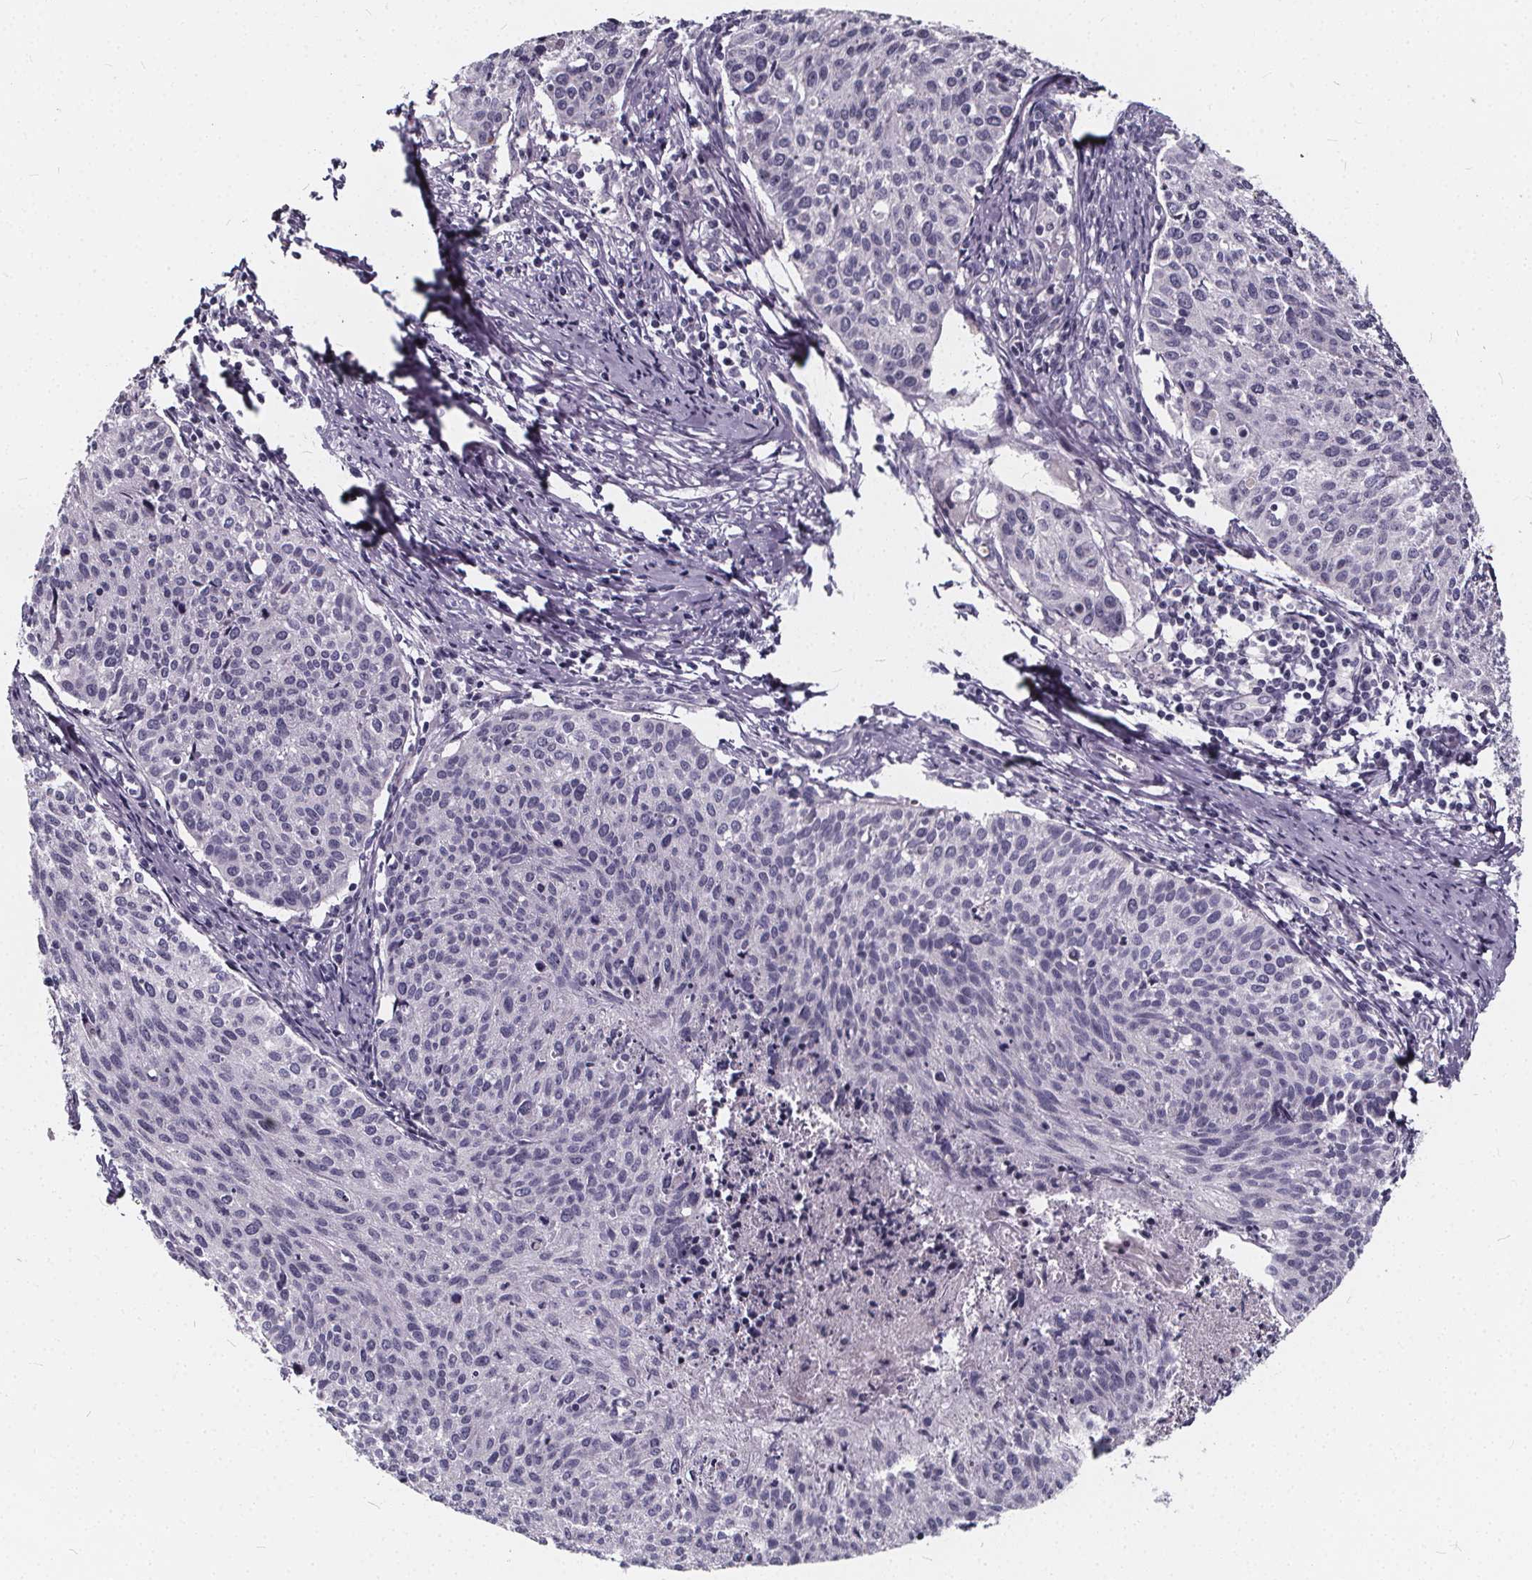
{"staining": {"intensity": "negative", "quantity": "none", "location": "none"}, "tissue": "cervical cancer", "cell_type": "Tumor cells", "image_type": "cancer", "snomed": [{"axis": "morphology", "description": "Squamous cell carcinoma, NOS"}, {"axis": "topography", "description": "Cervix"}], "caption": "Image shows no significant protein expression in tumor cells of cervical cancer.", "gene": "SPEF2", "patient": {"sex": "female", "age": 38}}